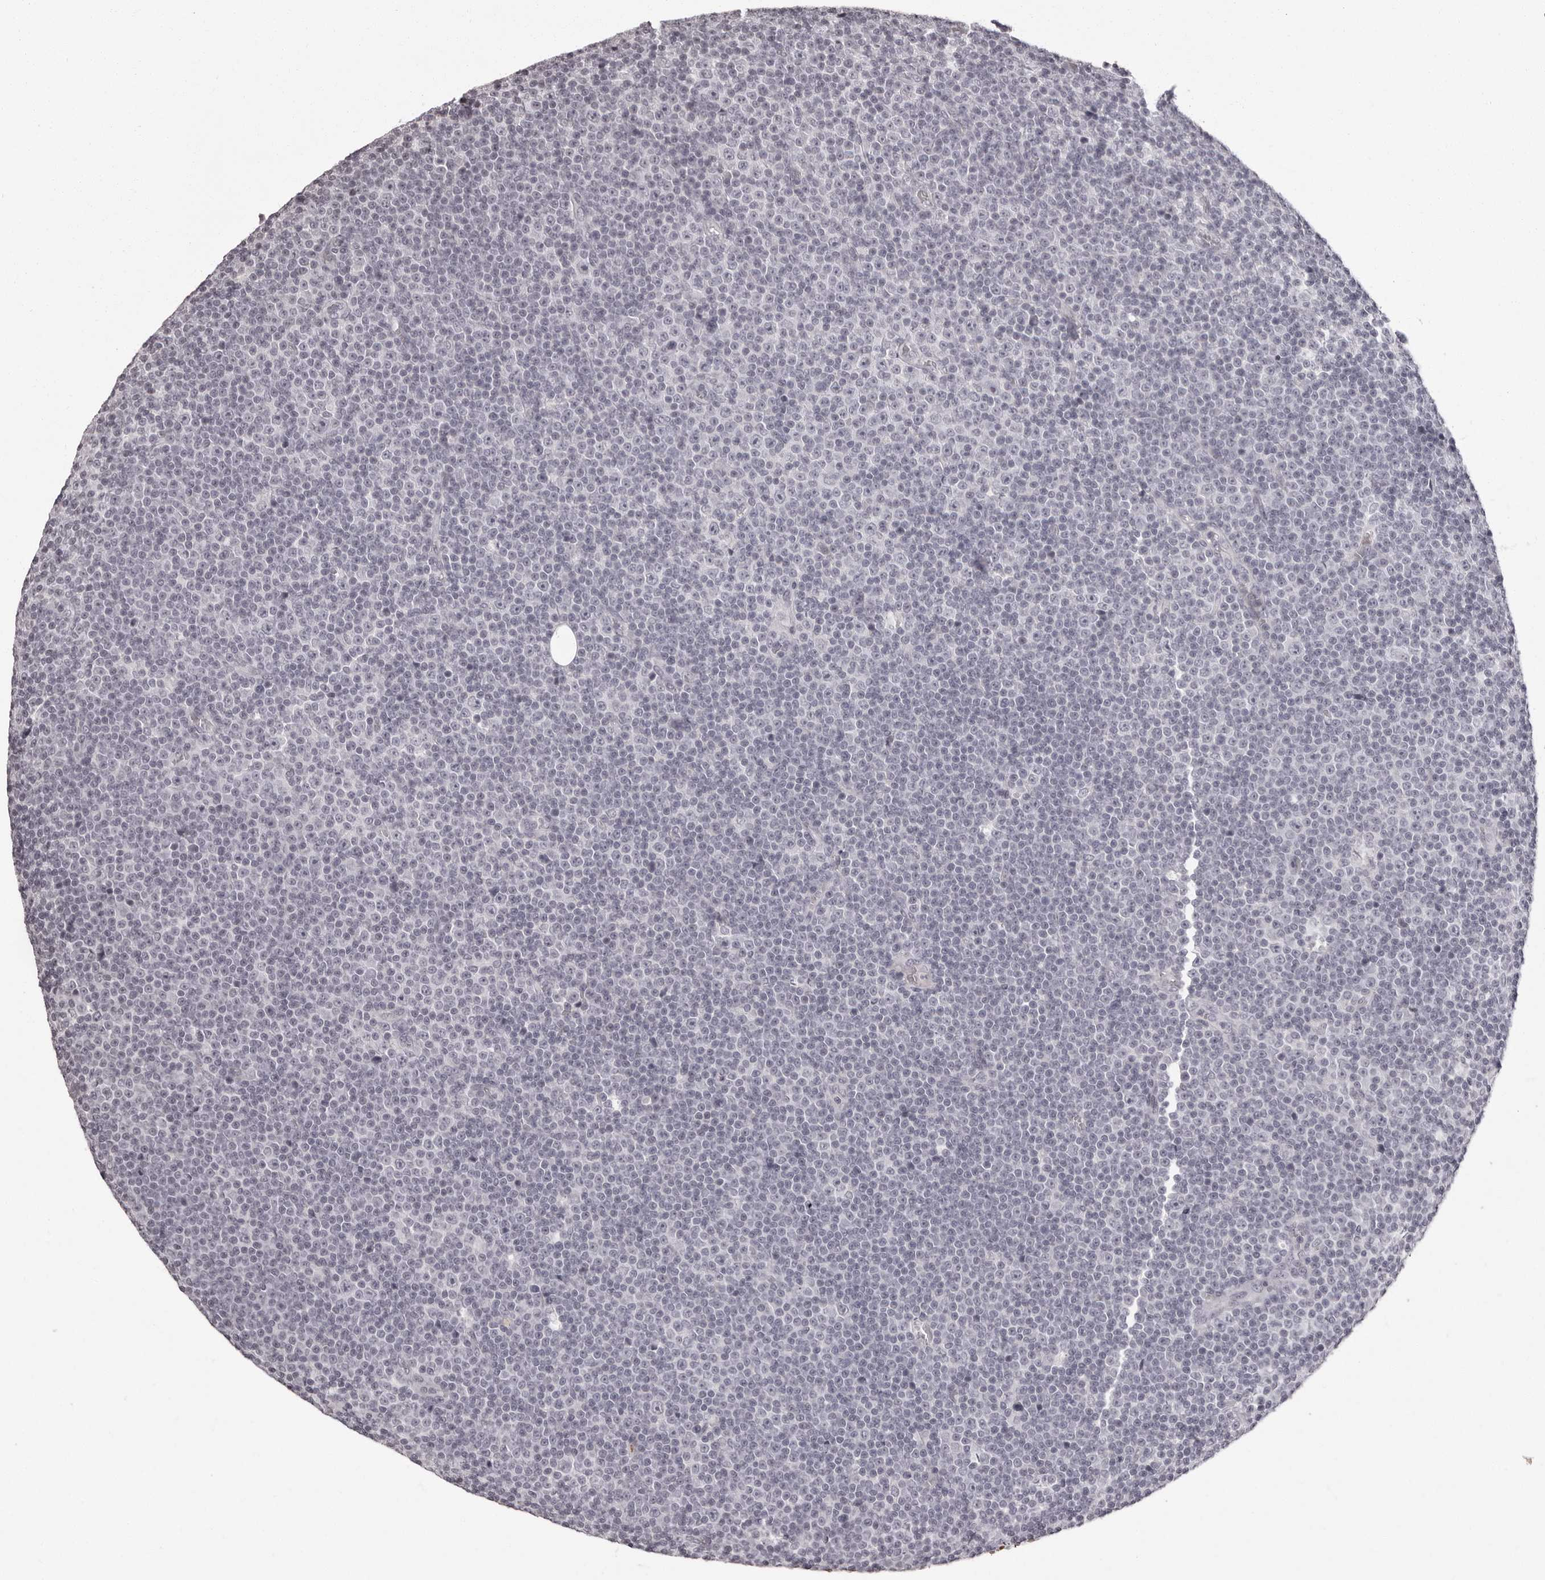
{"staining": {"intensity": "negative", "quantity": "none", "location": "none"}, "tissue": "lymphoma", "cell_type": "Tumor cells", "image_type": "cancer", "snomed": [{"axis": "morphology", "description": "Malignant lymphoma, non-Hodgkin's type, Low grade"}, {"axis": "topography", "description": "Lymph node"}], "caption": "High power microscopy histopathology image of an immunohistochemistry image of lymphoma, revealing no significant staining in tumor cells. Brightfield microscopy of immunohistochemistry stained with DAB (3,3'-diaminobenzidine) (brown) and hematoxylin (blue), captured at high magnification.", "gene": "C8orf74", "patient": {"sex": "female", "age": 67}}